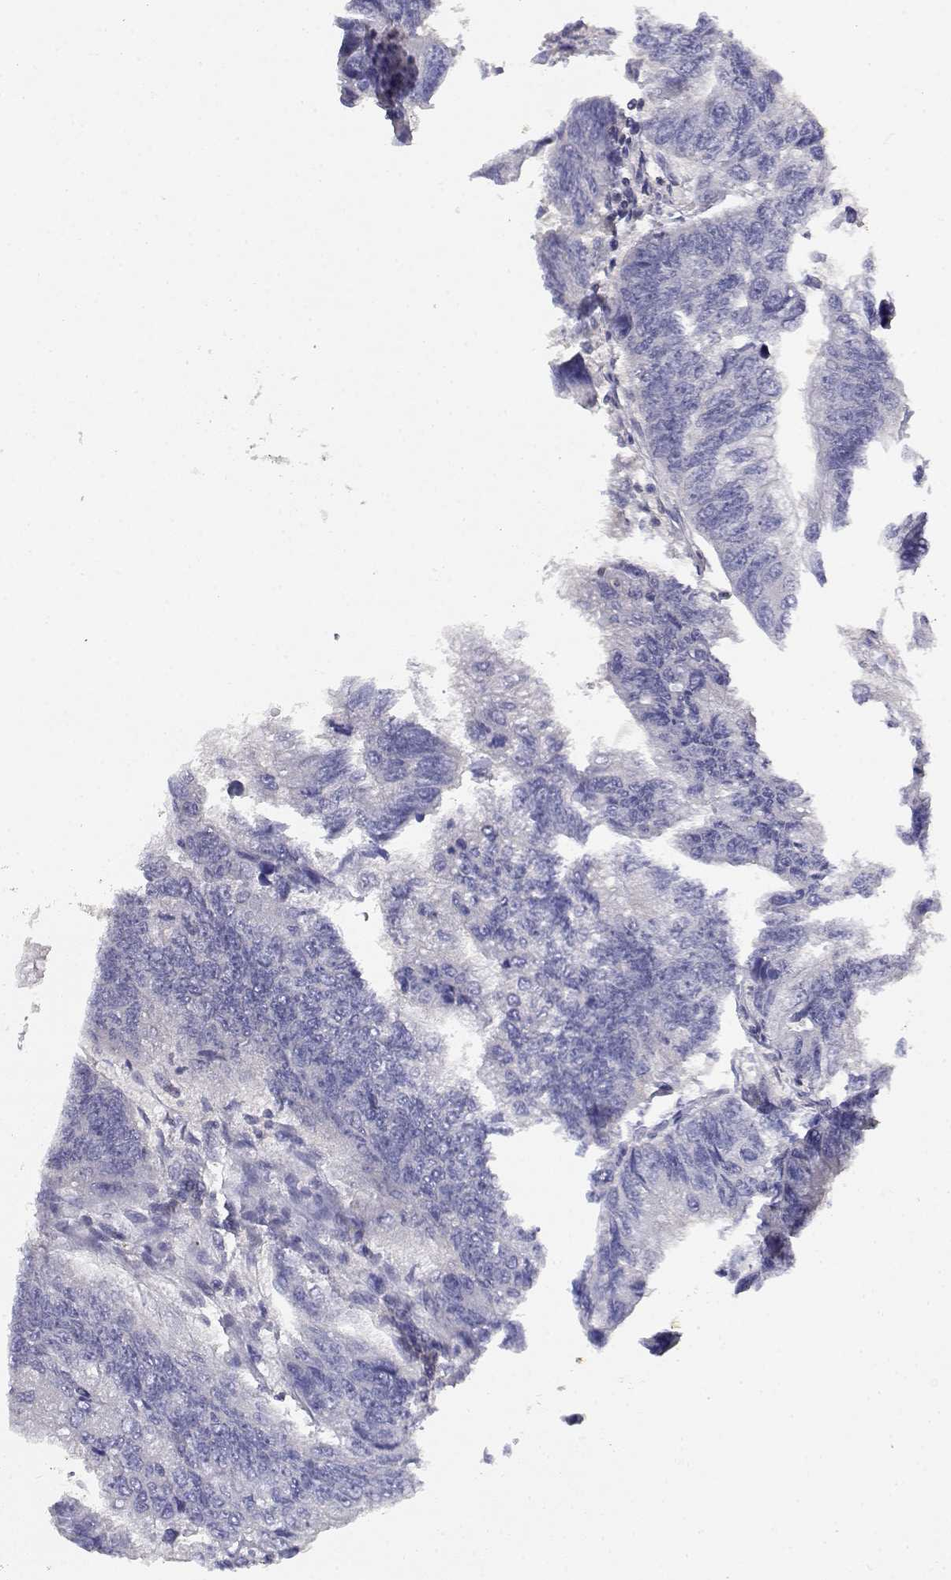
{"staining": {"intensity": "negative", "quantity": "none", "location": "none"}, "tissue": "colorectal cancer", "cell_type": "Tumor cells", "image_type": "cancer", "snomed": [{"axis": "morphology", "description": "Adenocarcinoma, NOS"}, {"axis": "topography", "description": "Colon"}], "caption": "This photomicrograph is of colorectal cancer stained with immunohistochemistry to label a protein in brown with the nuclei are counter-stained blue. There is no staining in tumor cells.", "gene": "ADA", "patient": {"sex": "female", "age": 65}}